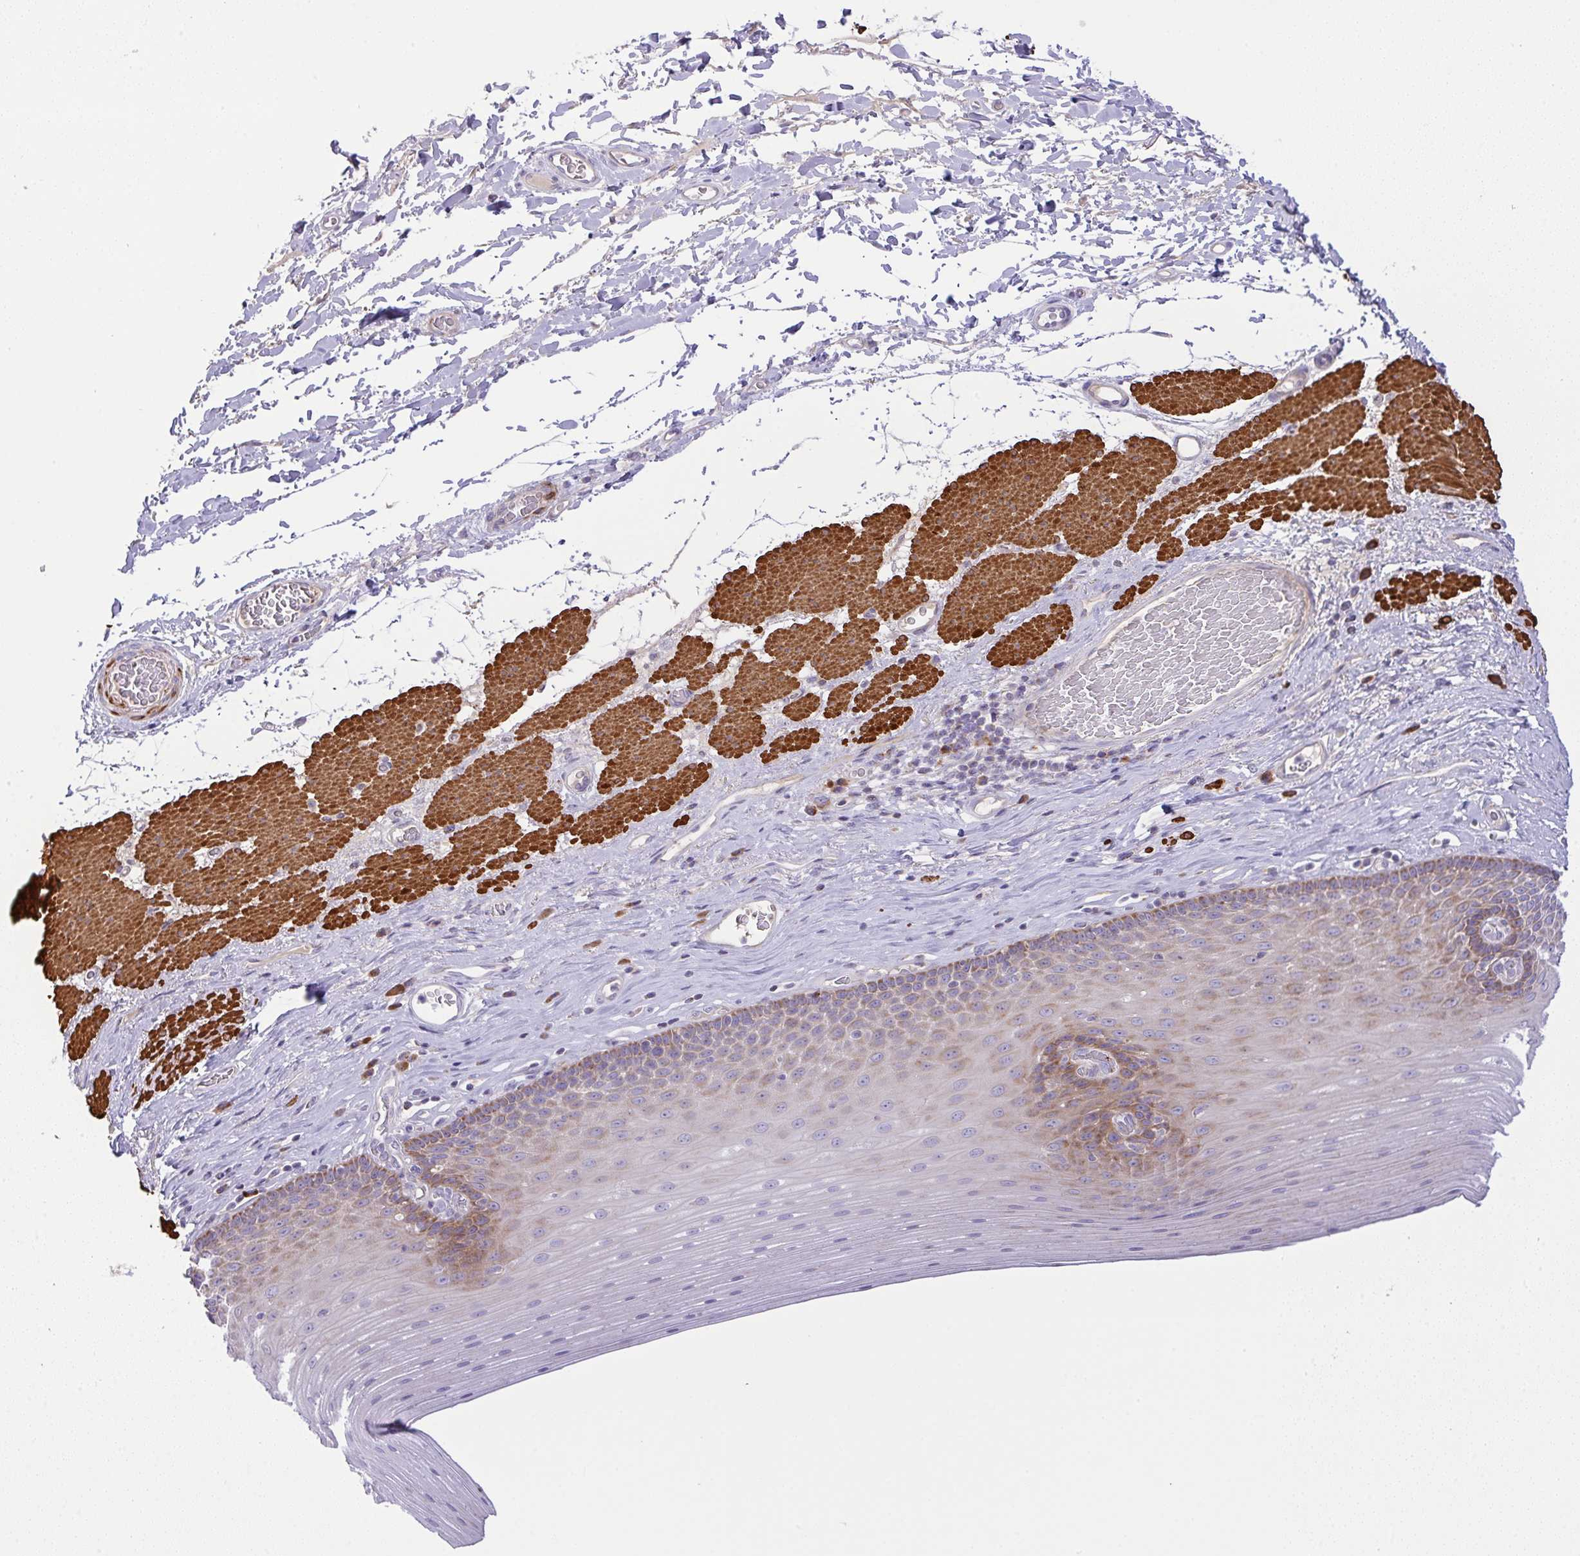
{"staining": {"intensity": "moderate", "quantity": "<25%", "location": "cytoplasmic/membranous"}, "tissue": "esophagus", "cell_type": "Squamous epithelial cells", "image_type": "normal", "snomed": [{"axis": "morphology", "description": "Normal tissue, NOS"}, {"axis": "topography", "description": "Esophagus"}], "caption": "A micrograph of esophagus stained for a protein reveals moderate cytoplasmic/membranous brown staining in squamous epithelial cells.", "gene": "CHDH", "patient": {"sex": "male", "age": 62}}